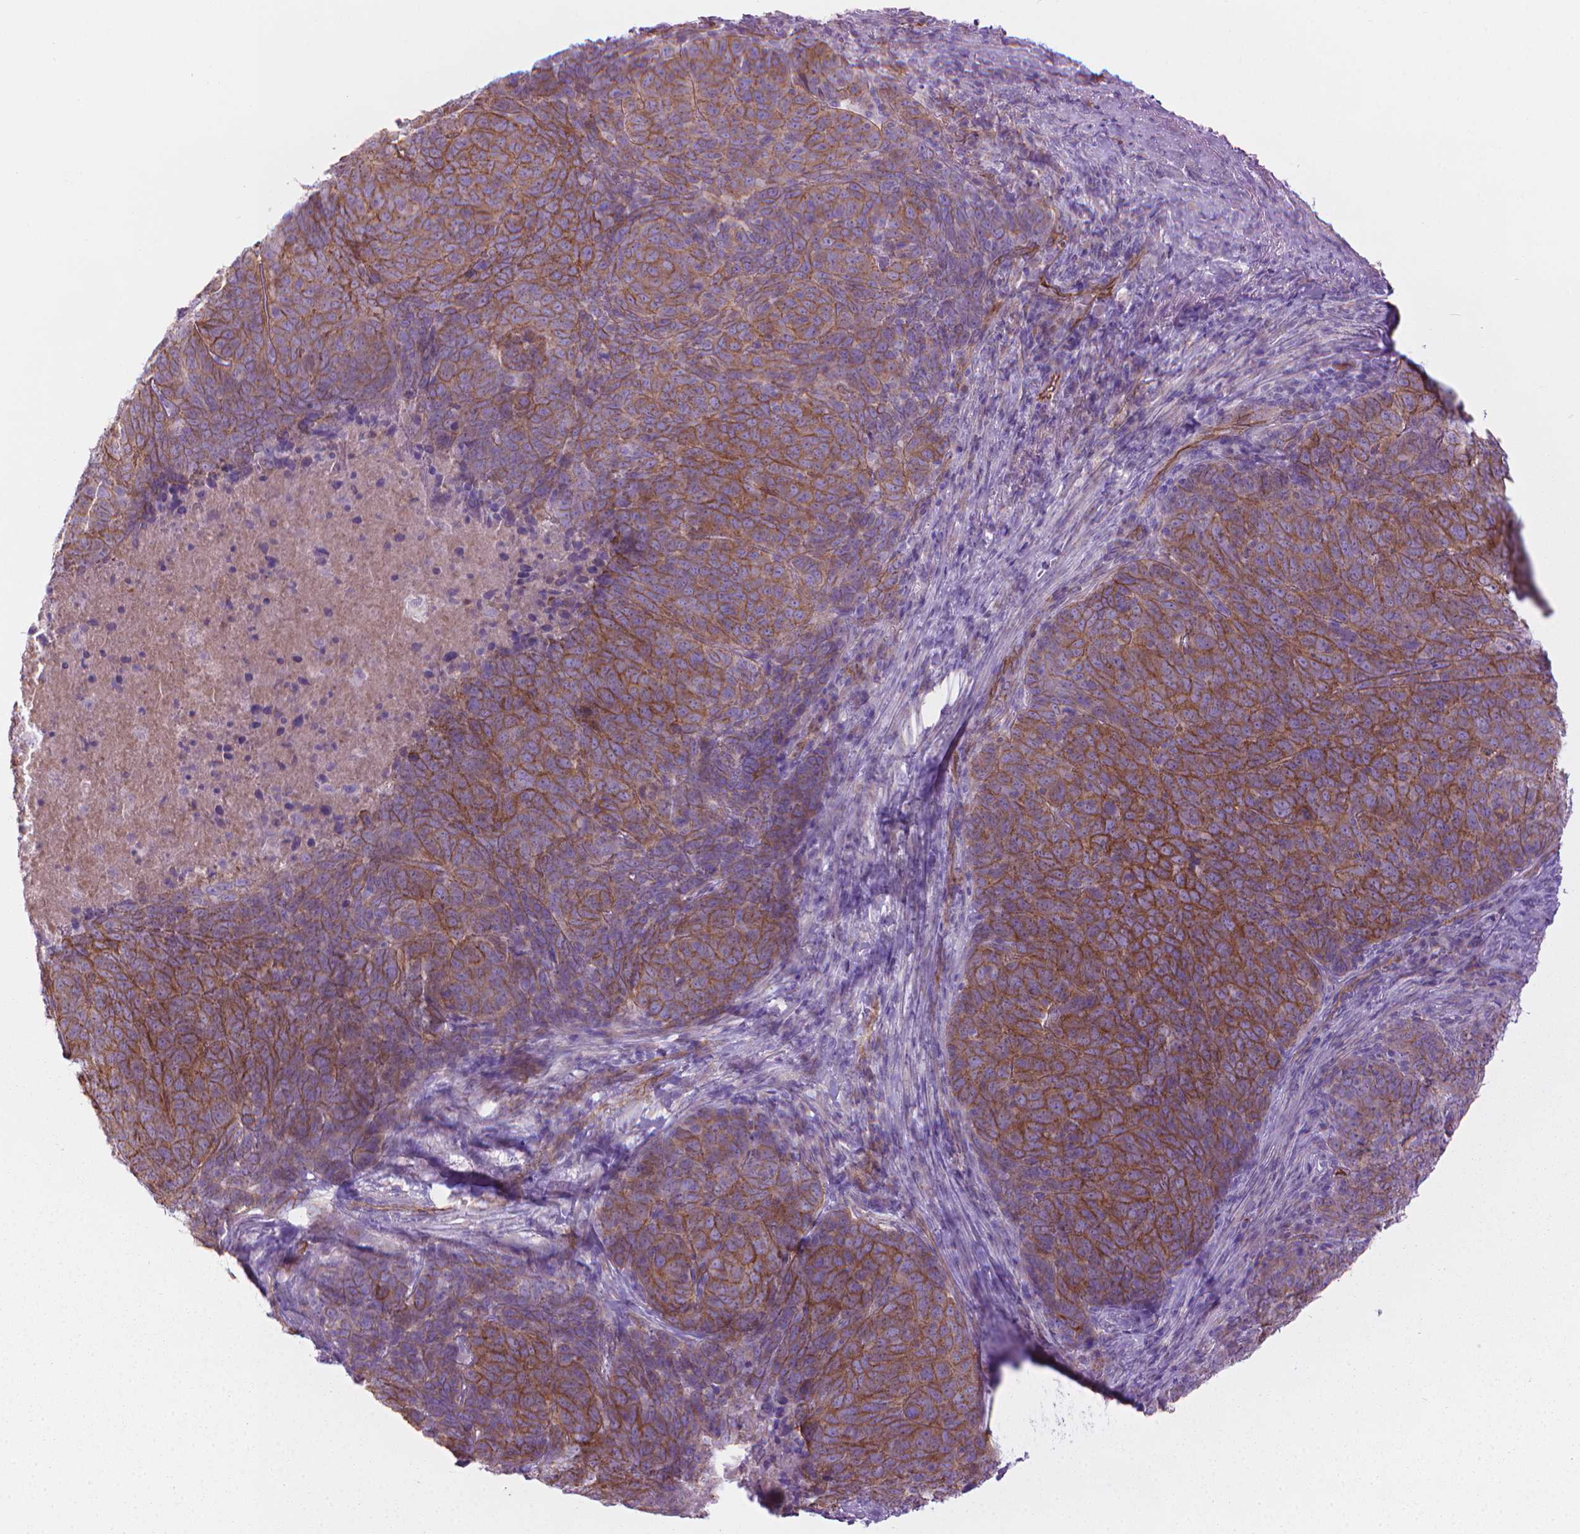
{"staining": {"intensity": "moderate", "quantity": ">75%", "location": "cytoplasmic/membranous"}, "tissue": "skin cancer", "cell_type": "Tumor cells", "image_type": "cancer", "snomed": [{"axis": "morphology", "description": "Squamous cell carcinoma, NOS"}, {"axis": "topography", "description": "Skin"}, {"axis": "topography", "description": "Anal"}], "caption": "IHC histopathology image of skin cancer (squamous cell carcinoma) stained for a protein (brown), which demonstrates medium levels of moderate cytoplasmic/membranous staining in approximately >75% of tumor cells.", "gene": "TENT5A", "patient": {"sex": "female", "age": 51}}